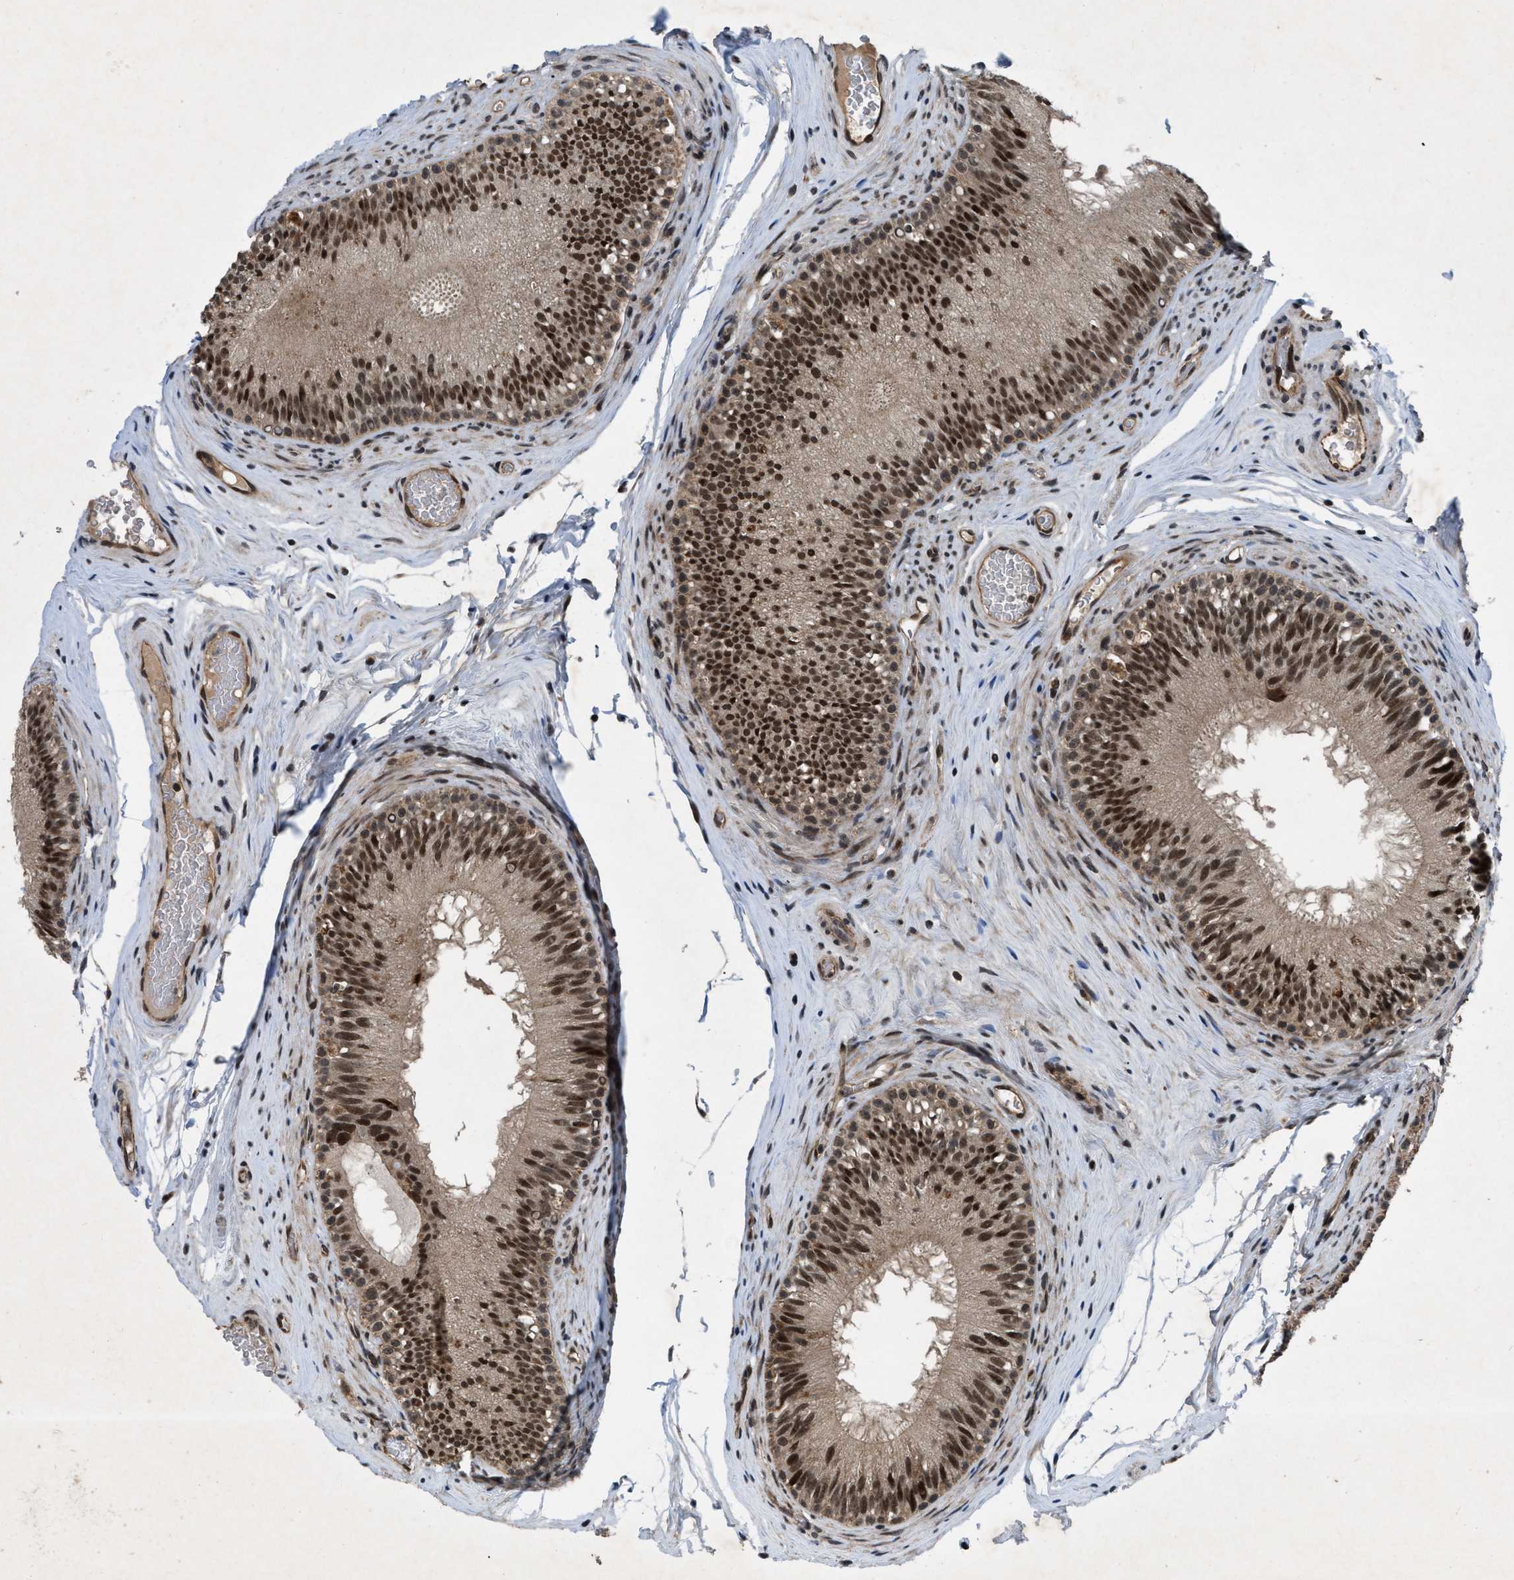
{"staining": {"intensity": "moderate", "quantity": ">75%", "location": "cytoplasmic/membranous,nuclear"}, "tissue": "epididymis", "cell_type": "Glandular cells", "image_type": "normal", "snomed": [{"axis": "morphology", "description": "Normal tissue, NOS"}, {"axis": "topography", "description": "Testis"}, {"axis": "topography", "description": "Epididymis"}], "caption": "A high-resolution photomicrograph shows immunohistochemistry (IHC) staining of normal epididymis, which demonstrates moderate cytoplasmic/membranous,nuclear expression in about >75% of glandular cells. (DAB (3,3'-diaminobenzidine) IHC, brown staining for protein, blue staining for nuclei).", "gene": "ZNHIT1", "patient": {"sex": "male", "age": 36}}